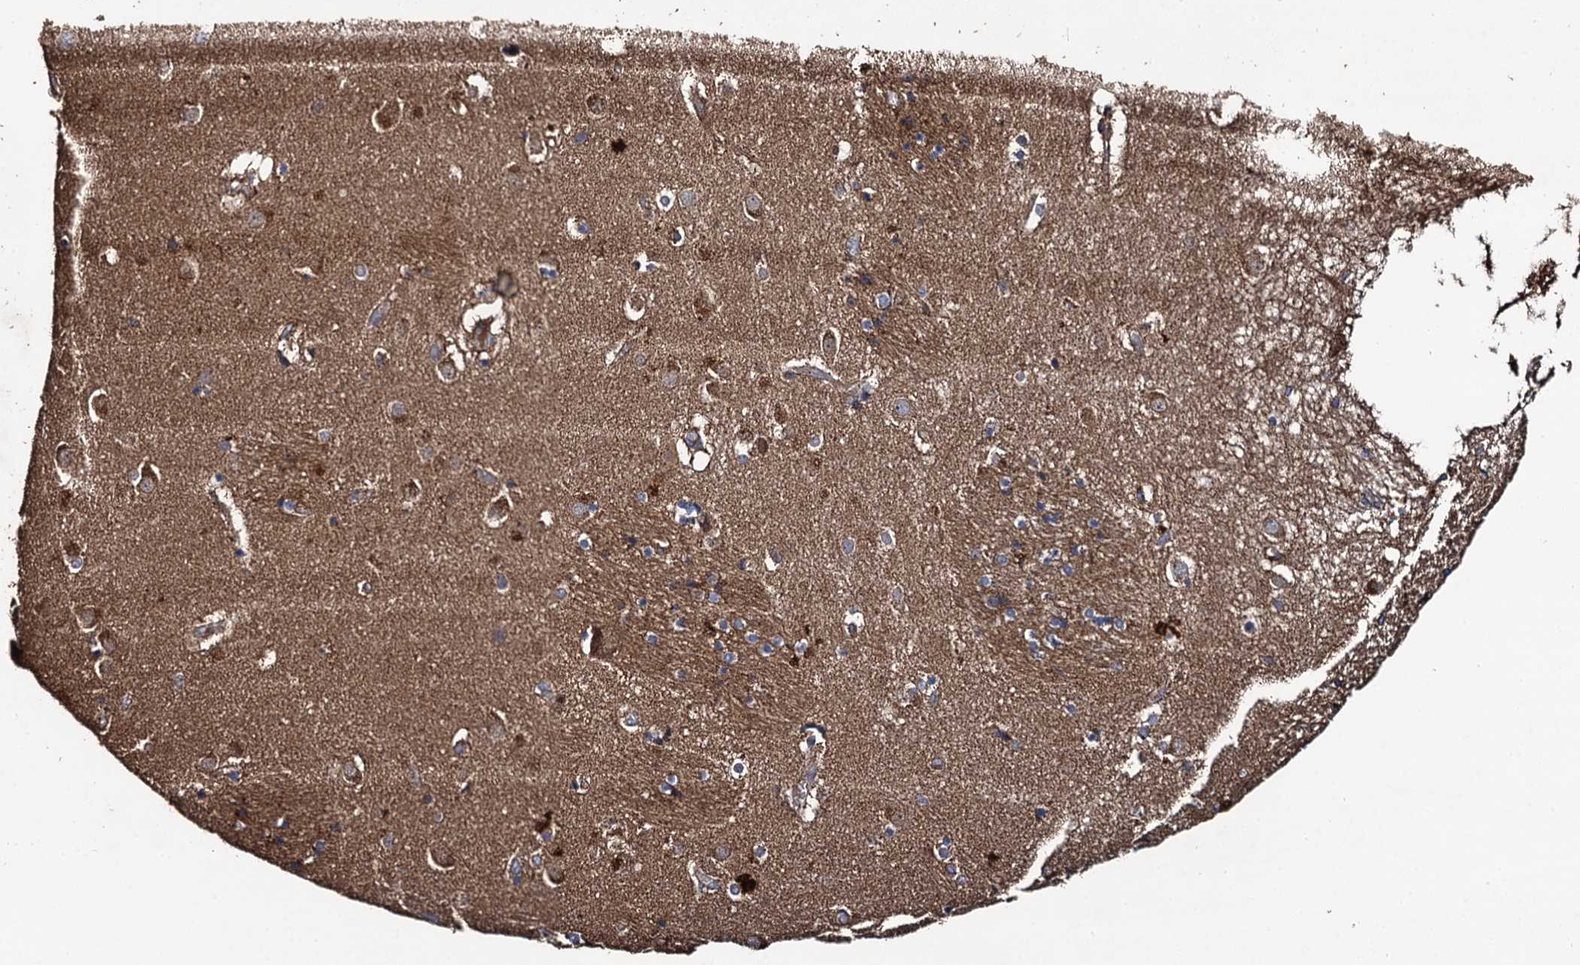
{"staining": {"intensity": "moderate", "quantity": "<25%", "location": "cytoplasmic/membranous"}, "tissue": "caudate", "cell_type": "Glial cells", "image_type": "normal", "snomed": [{"axis": "morphology", "description": "Normal tissue, NOS"}, {"axis": "topography", "description": "Lateral ventricle wall"}], "caption": "Glial cells display low levels of moderate cytoplasmic/membranous staining in approximately <25% of cells in unremarkable caudate. Nuclei are stained in blue.", "gene": "TMEM39B", "patient": {"sex": "male", "age": 70}}